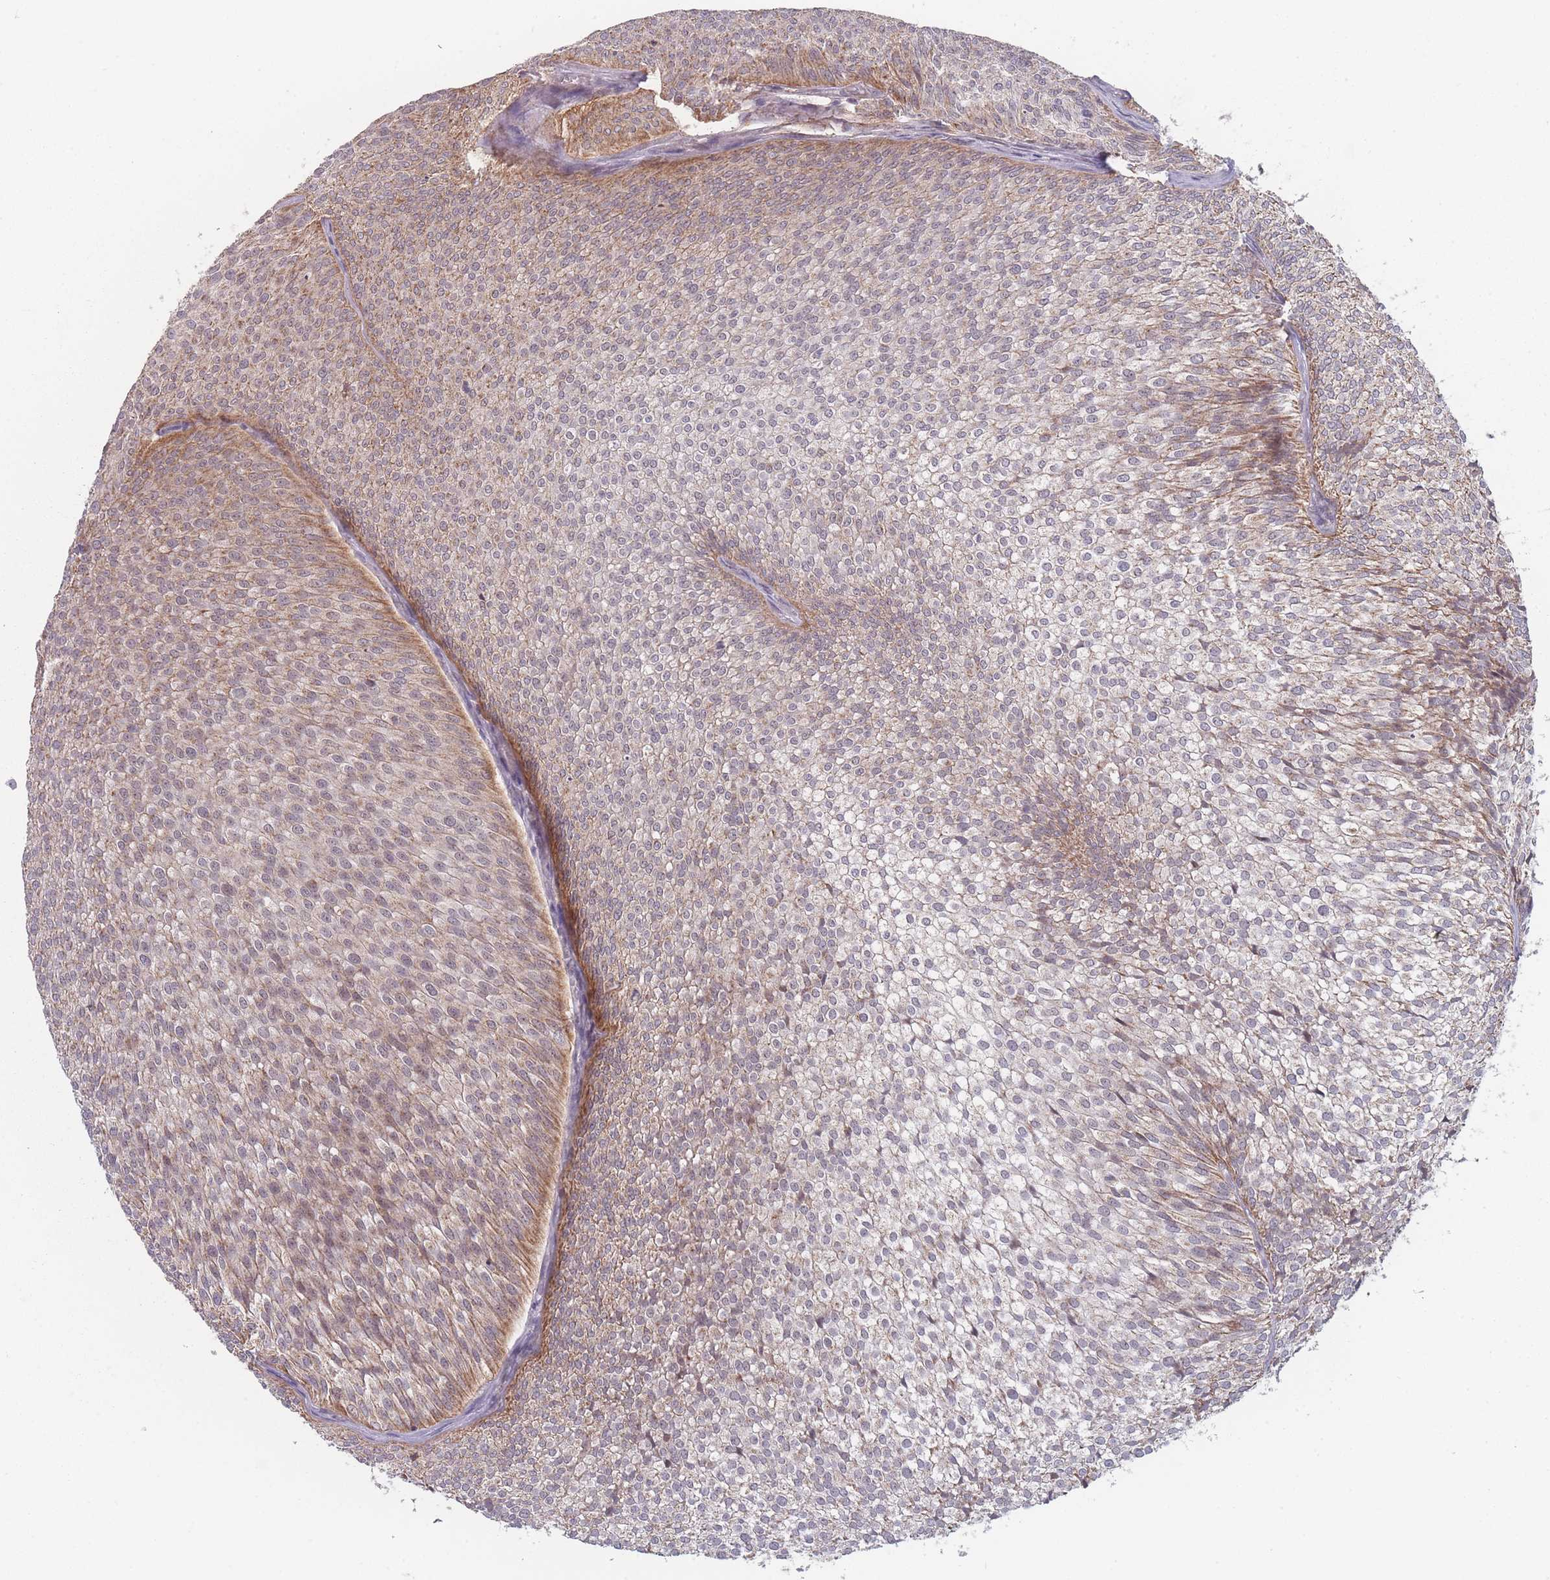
{"staining": {"intensity": "moderate", "quantity": "<25%", "location": "cytoplasmic/membranous"}, "tissue": "urothelial cancer", "cell_type": "Tumor cells", "image_type": "cancer", "snomed": [{"axis": "morphology", "description": "Urothelial carcinoma, Low grade"}, {"axis": "topography", "description": "Urinary bladder"}], "caption": "Protein staining exhibits moderate cytoplasmic/membranous positivity in about <25% of tumor cells in urothelial cancer.", "gene": "TMEM232", "patient": {"sex": "male", "age": 91}}